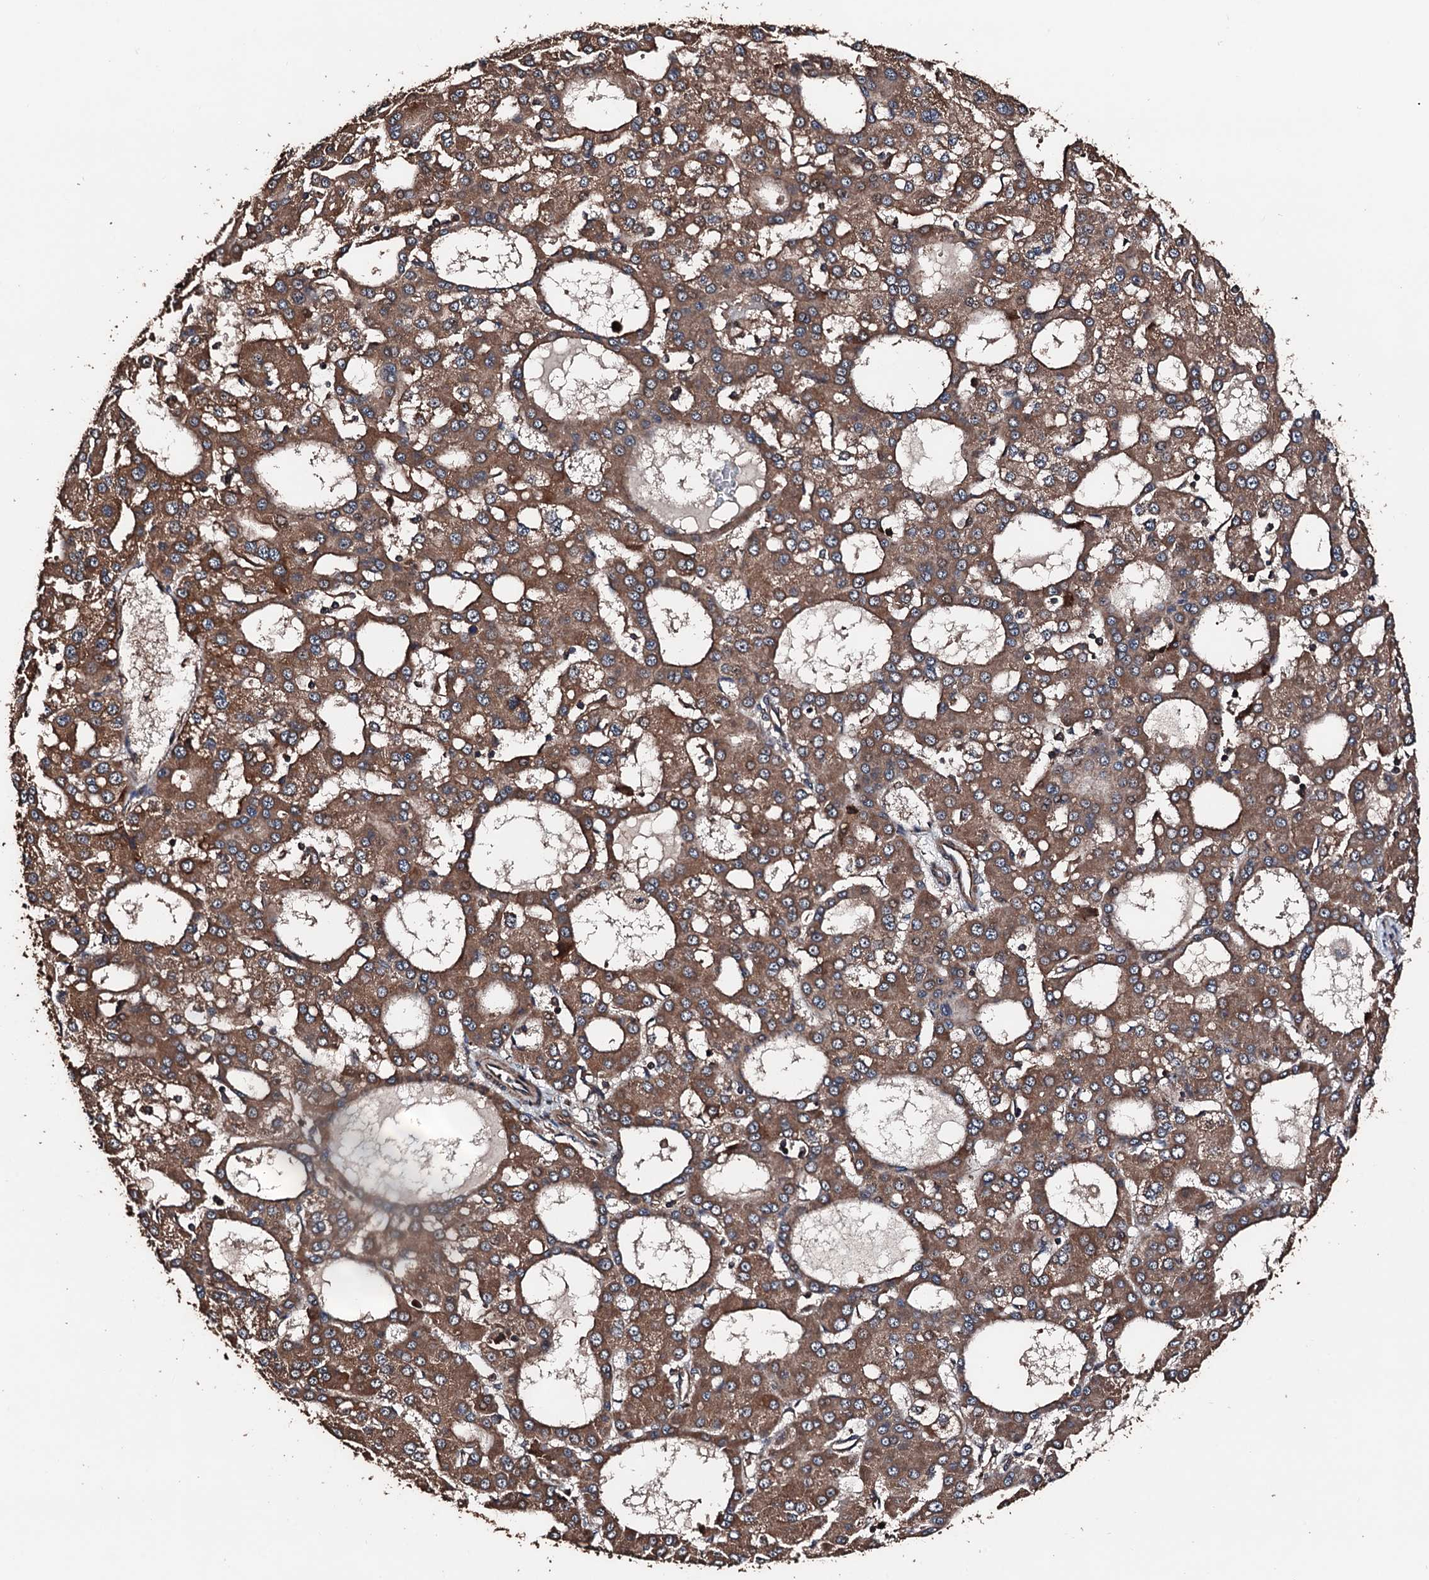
{"staining": {"intensity": "moderate", "quantity": ">75%", "location": "cytoplasmic/membranous"}, "tissue": "liver cancer", "cell_type": "Tumor cells", "image_type": "cancer", "snomed": [{"axis": "morphology", "description": "Carcinoma, Hepatocellular, NOS"}, {"axis": "topography", "description": "Liver"}], "caption": "Immunohistochemistry staining of liver cancer, which exhibits medium levels of moderate cytoplasmic/membranous expression in about >75% of tumor cells indicating moderate cytoplasmic/membranous protein staining. The staining was performed using DAB (3,3'-diaminobenzidine) (brown) for protein detection and nuclei were counterstained in hematoxylin (blue).", "gene": "KIF18A", "patient": {"sex": "male", "age": 47}}